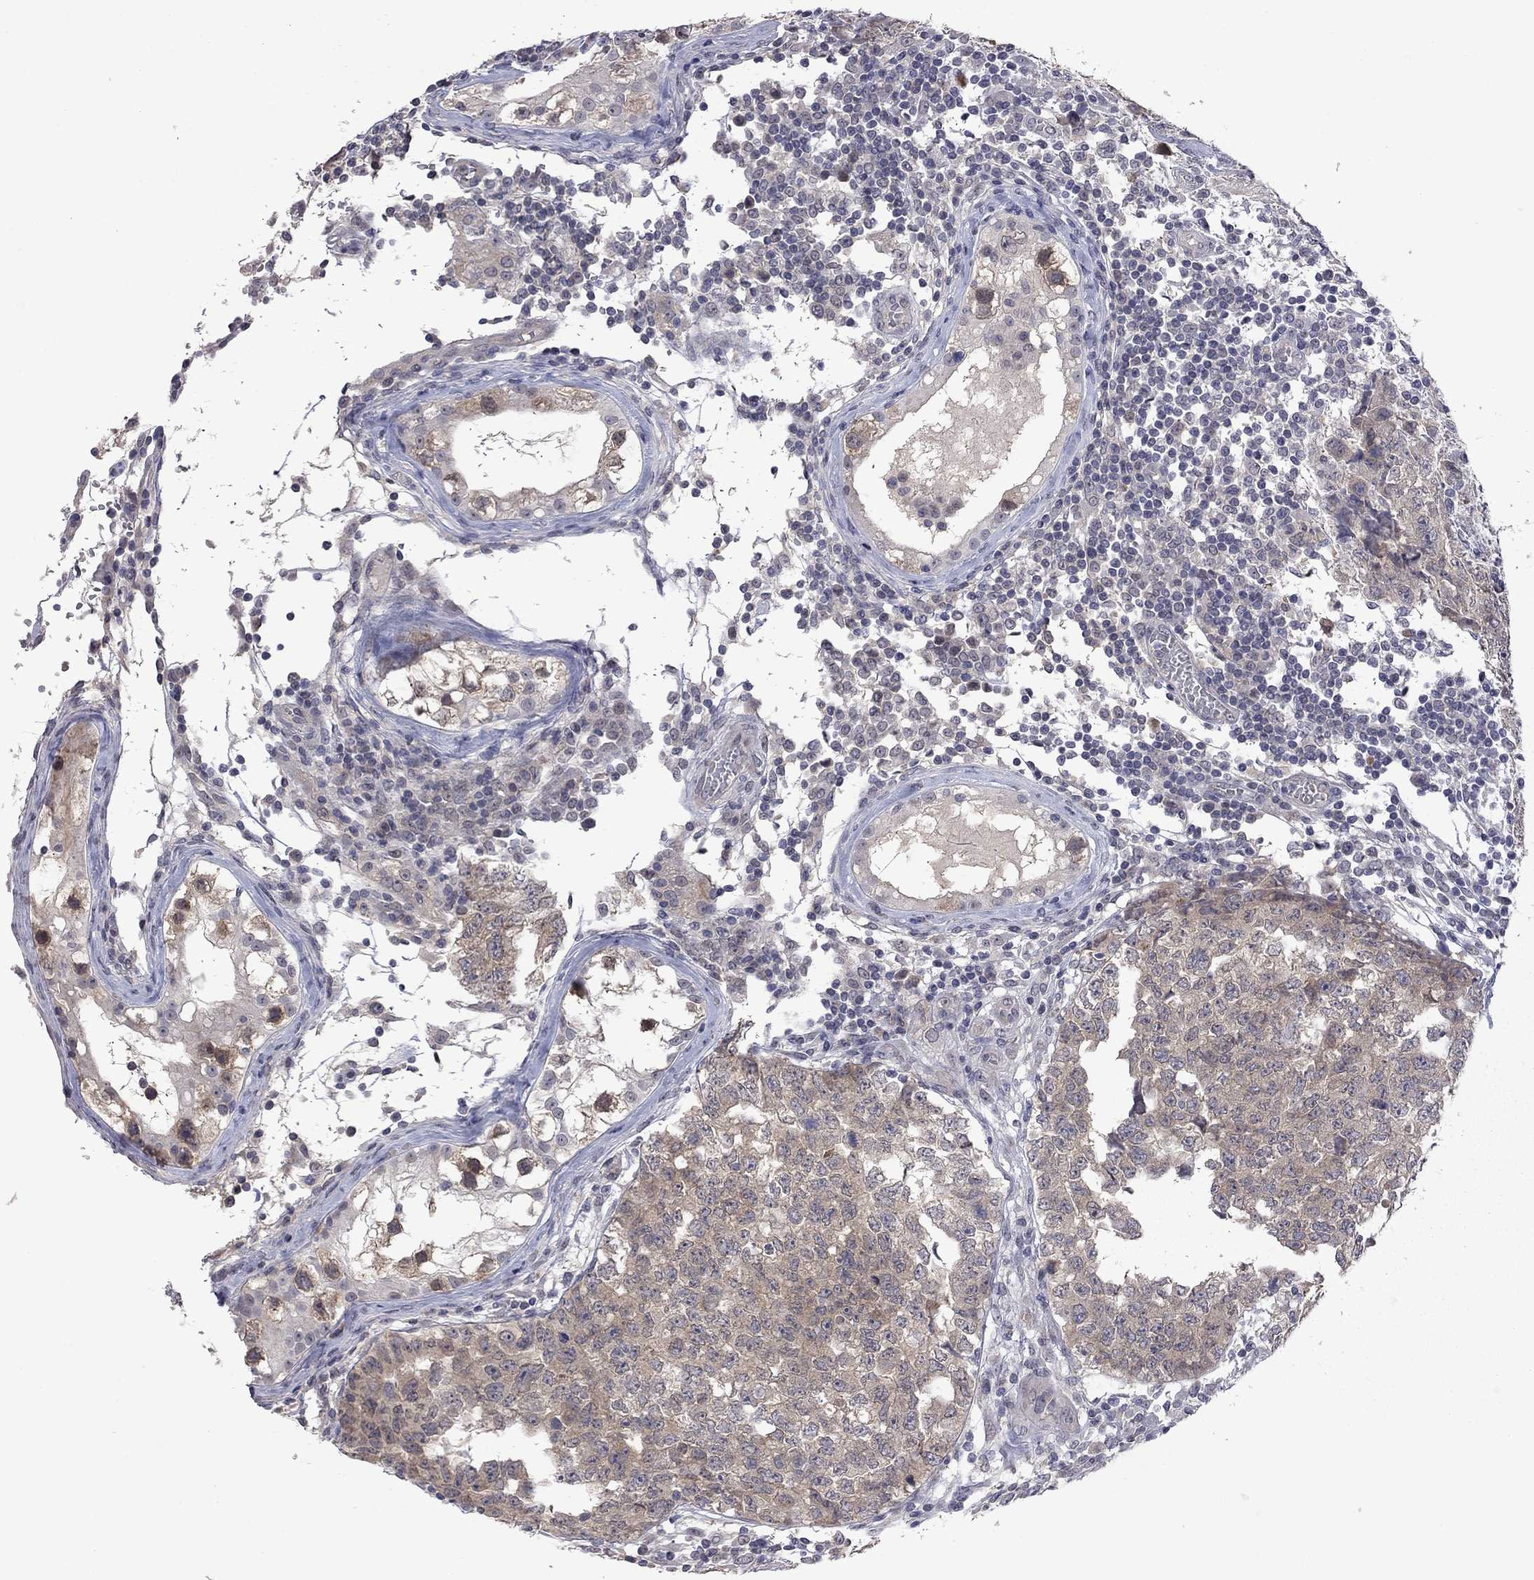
{"staining": {"intensity": "weak", "quantity": "25%-75%", "location": "cytoplasmic/membranous"}, "tissue": "testis cancer", "cell_type": "Tumor cells", "image_type": "cancer", "snomed": [{"axis": "morphology", "description": "Carcinoma, Embryonal, NOS"}, {"axis": "topography", "description": "Testis"}], "caption": "Embryonal carcinoma (testis) stained for a protein reveals weak cytoplasmic/membranous positivity in tumor cells. (DAB (3,3'-diaminobenzidine) IHC, brown staining for protein, blue staining for nuclei).", "gene": "FABP12", "patient": {"sex": "male", "age": 23}}